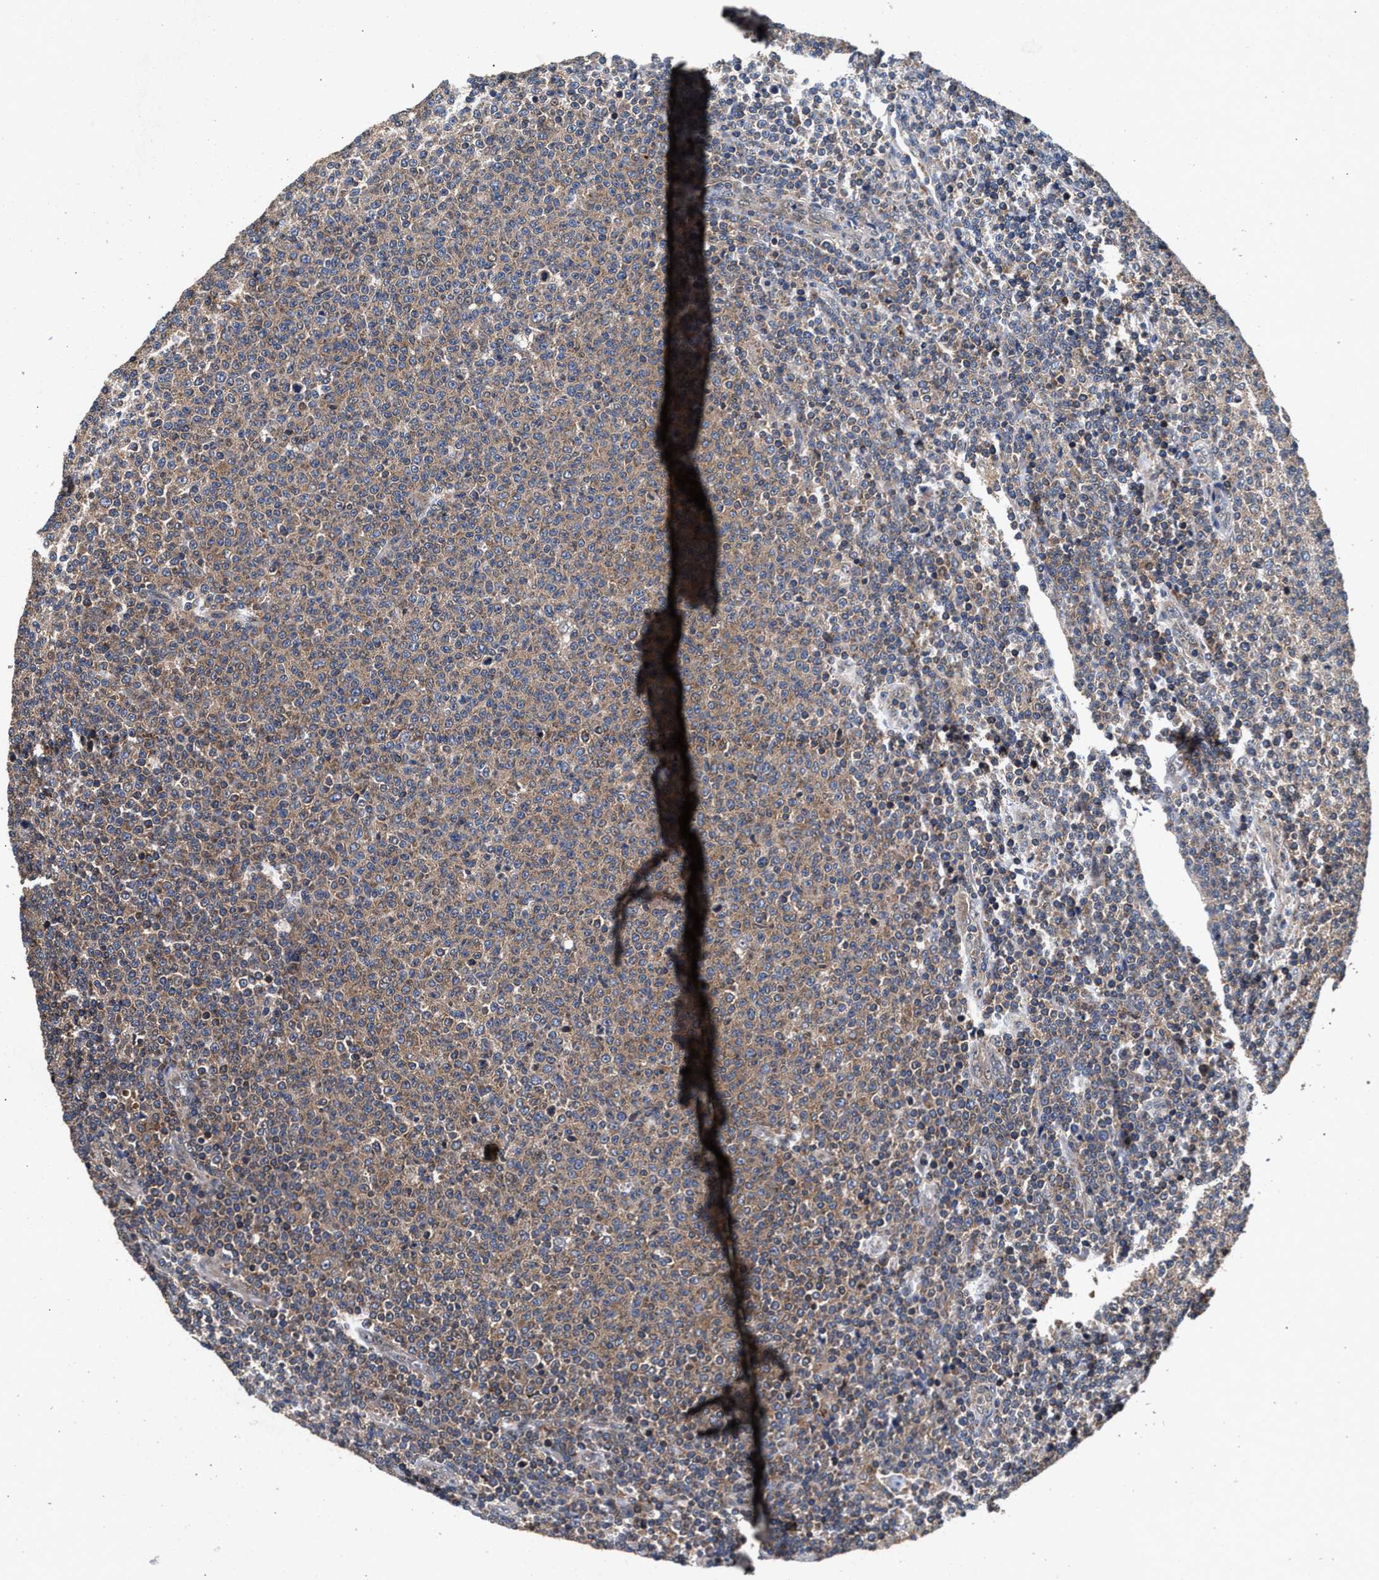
{"staining": {"intensity": "weak", "quantity": ">75%", "location": "cytoplasmic/membranous"}, "tissue": "lymphoma", "cell_type": "Tumor cells", "image_type": "cancer", "snomed": [{"axis": "morphology", "description": "Malignant lymphoma, non-Hodgkin's type, Low grade"}, {"axis": "topography", "description": "Lymph node"}], "caption": "This is a histology image of immunohistochemistry (IHC) staining of lymphoma, which shows weak expression in the cytoplasmic/membranous of tumor cells.", "gene": "NFKB2", "patient": {"sex": "male", "age": 66}}